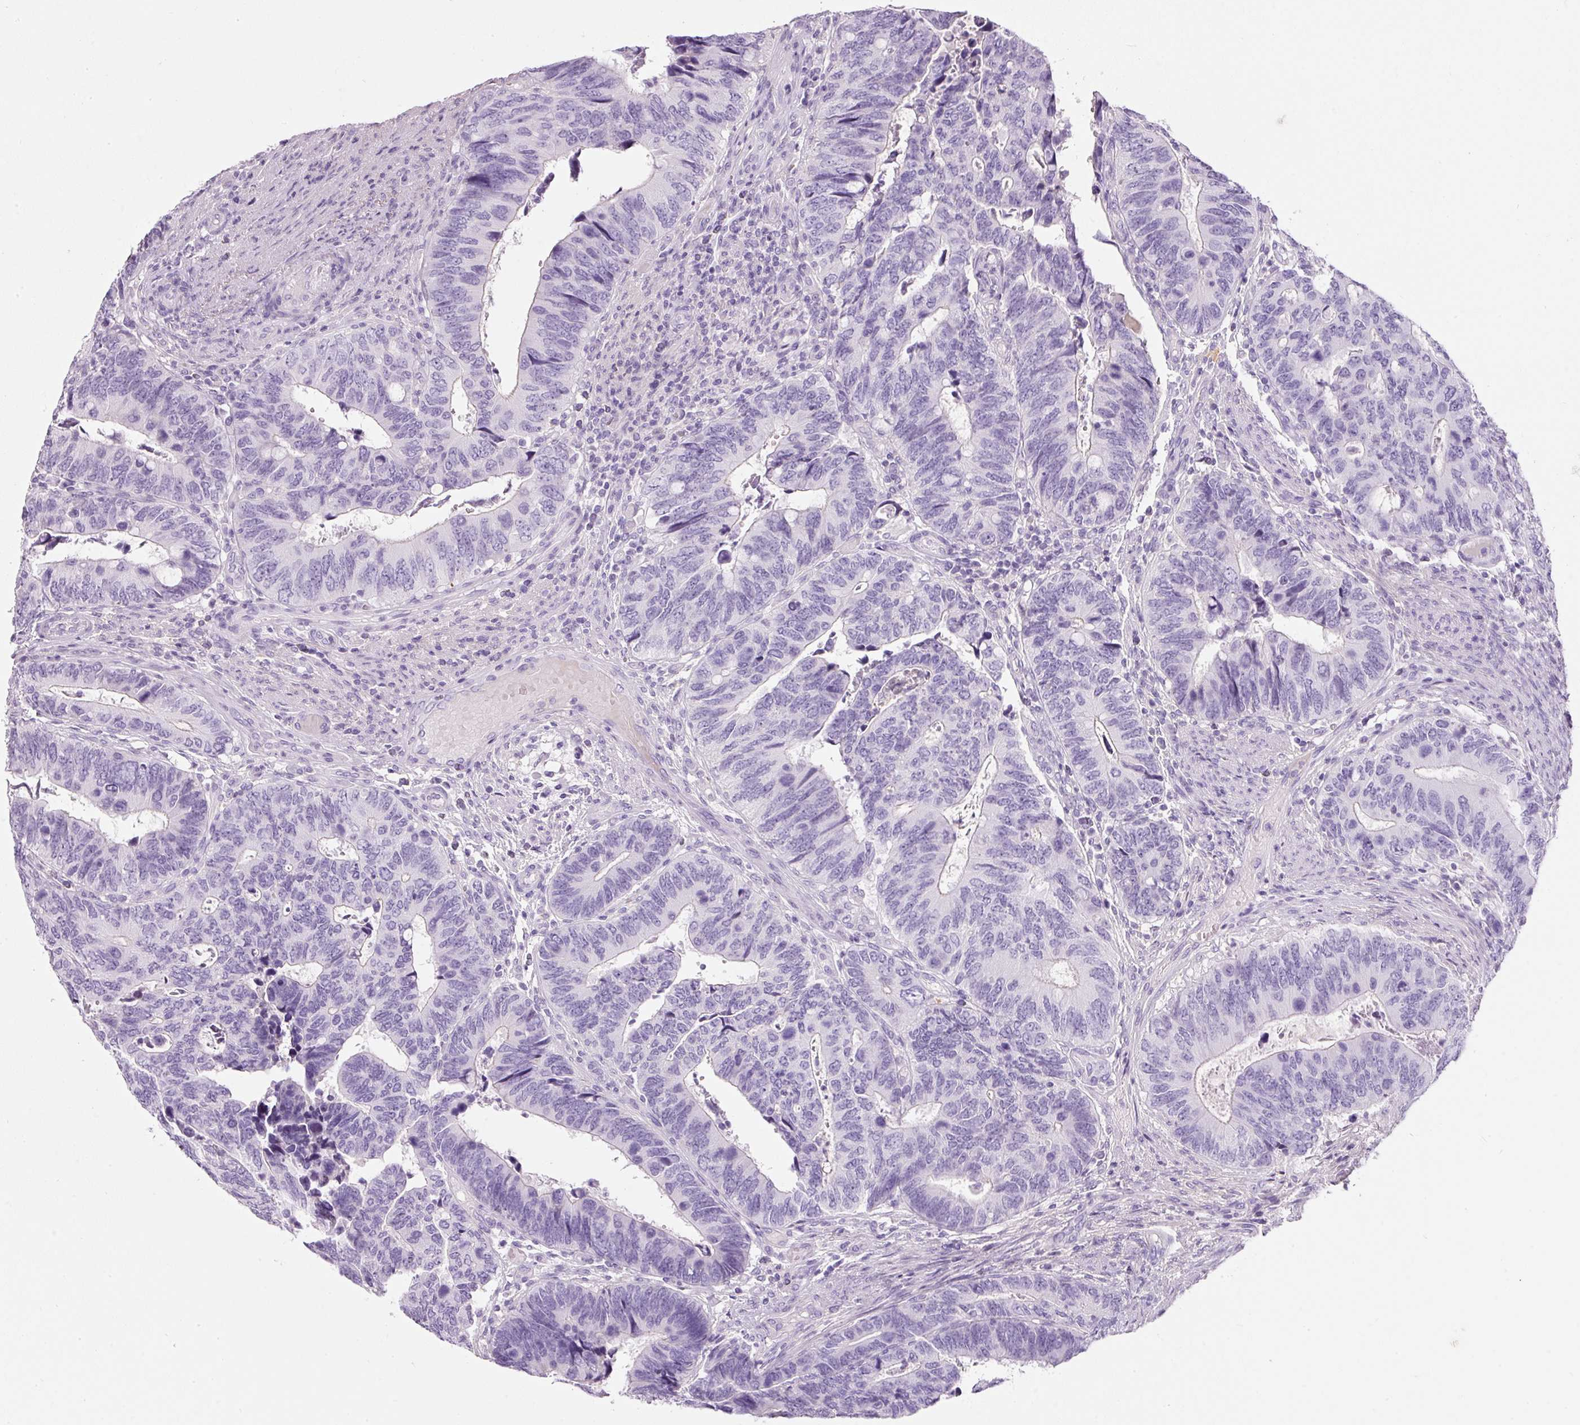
{"staining": {"intensity": "negative", "quantity": "none", "location": "none"}, "tissue": "colorectal cancer", "cell_type": "Tumor cells", "image_type": "cancer", "snomed": [{"axis": "morphology", "description": "Adenocarcinoma, NOS"}, {"axis": "topography", "description": "Colon"}], "caption": "Immunohistochemical staining of colorectal adenocarcinoma exhibits no significant positivity in tumor cells.", "gene": "DNM1", "patient": {"sex": "male", "age": 87}}